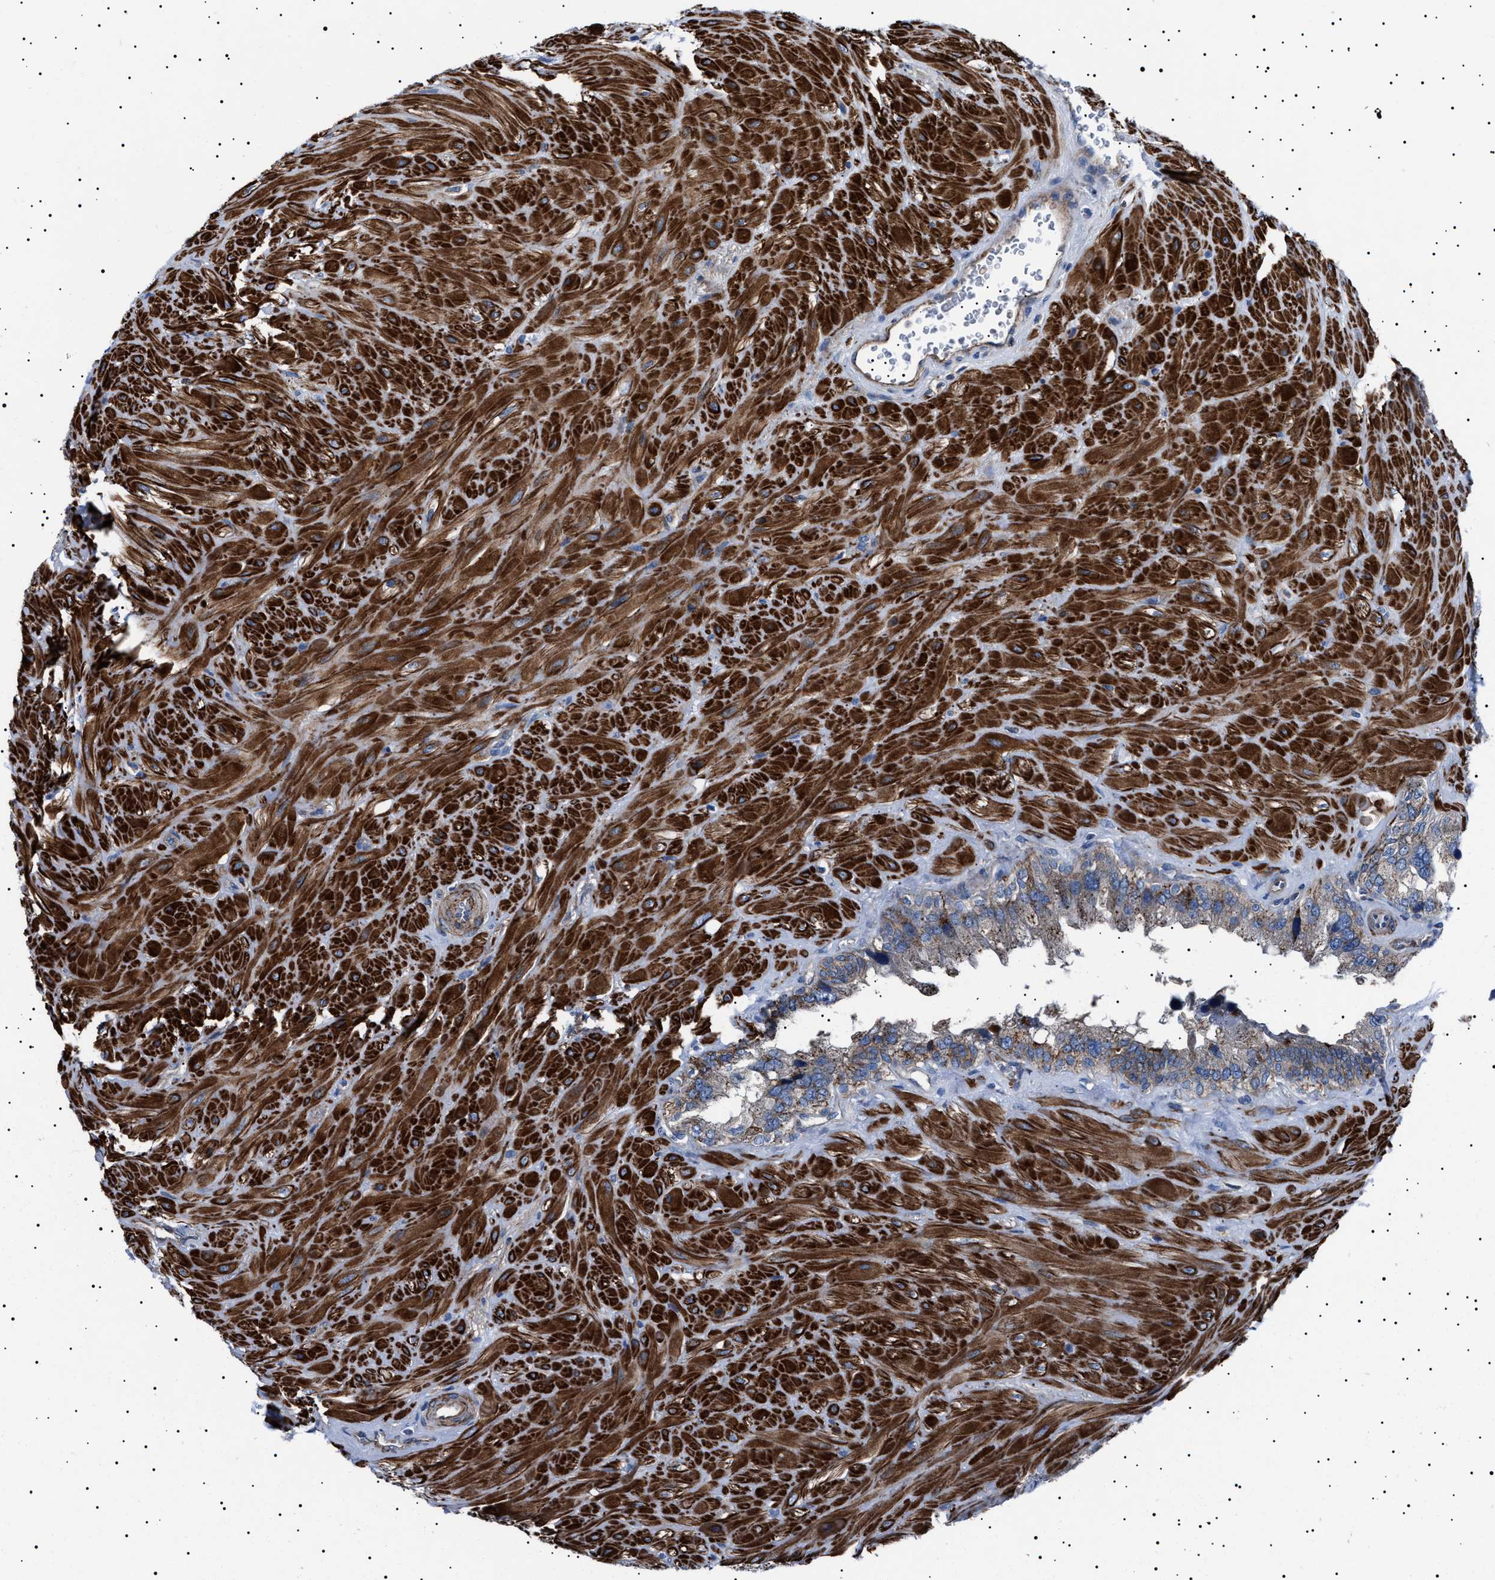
{"staining": {"intensity": "moderate", "quantity": "25%-75%", "location": "cytoplasmic/membranous"}, "tissue": "seminal vesicle", "cell_type": "Glandular cells", "image_type": "normal", "snomed": [{"axis": "morphology", "description": "Normal tissue, NOS"}, {"axis": "topography", "description": "Prostate"}, {"axis": "topography", "description": "Seminal veicle"}], "caption": "Immunohistochemical staining of unremarkable human seminal vesicle displays medium levels of moderate cytoplasmic/membranous positivity in approximately 25%-75% of glandular cells. The protein is stained brown, and the nuclei are stained in blue (DAB (3,3'-diaminobenzidine) IHC with brightfield microscopy, high magnification).", "gene": "NEU1", "patient": {"sex": "male", "age": 51}}